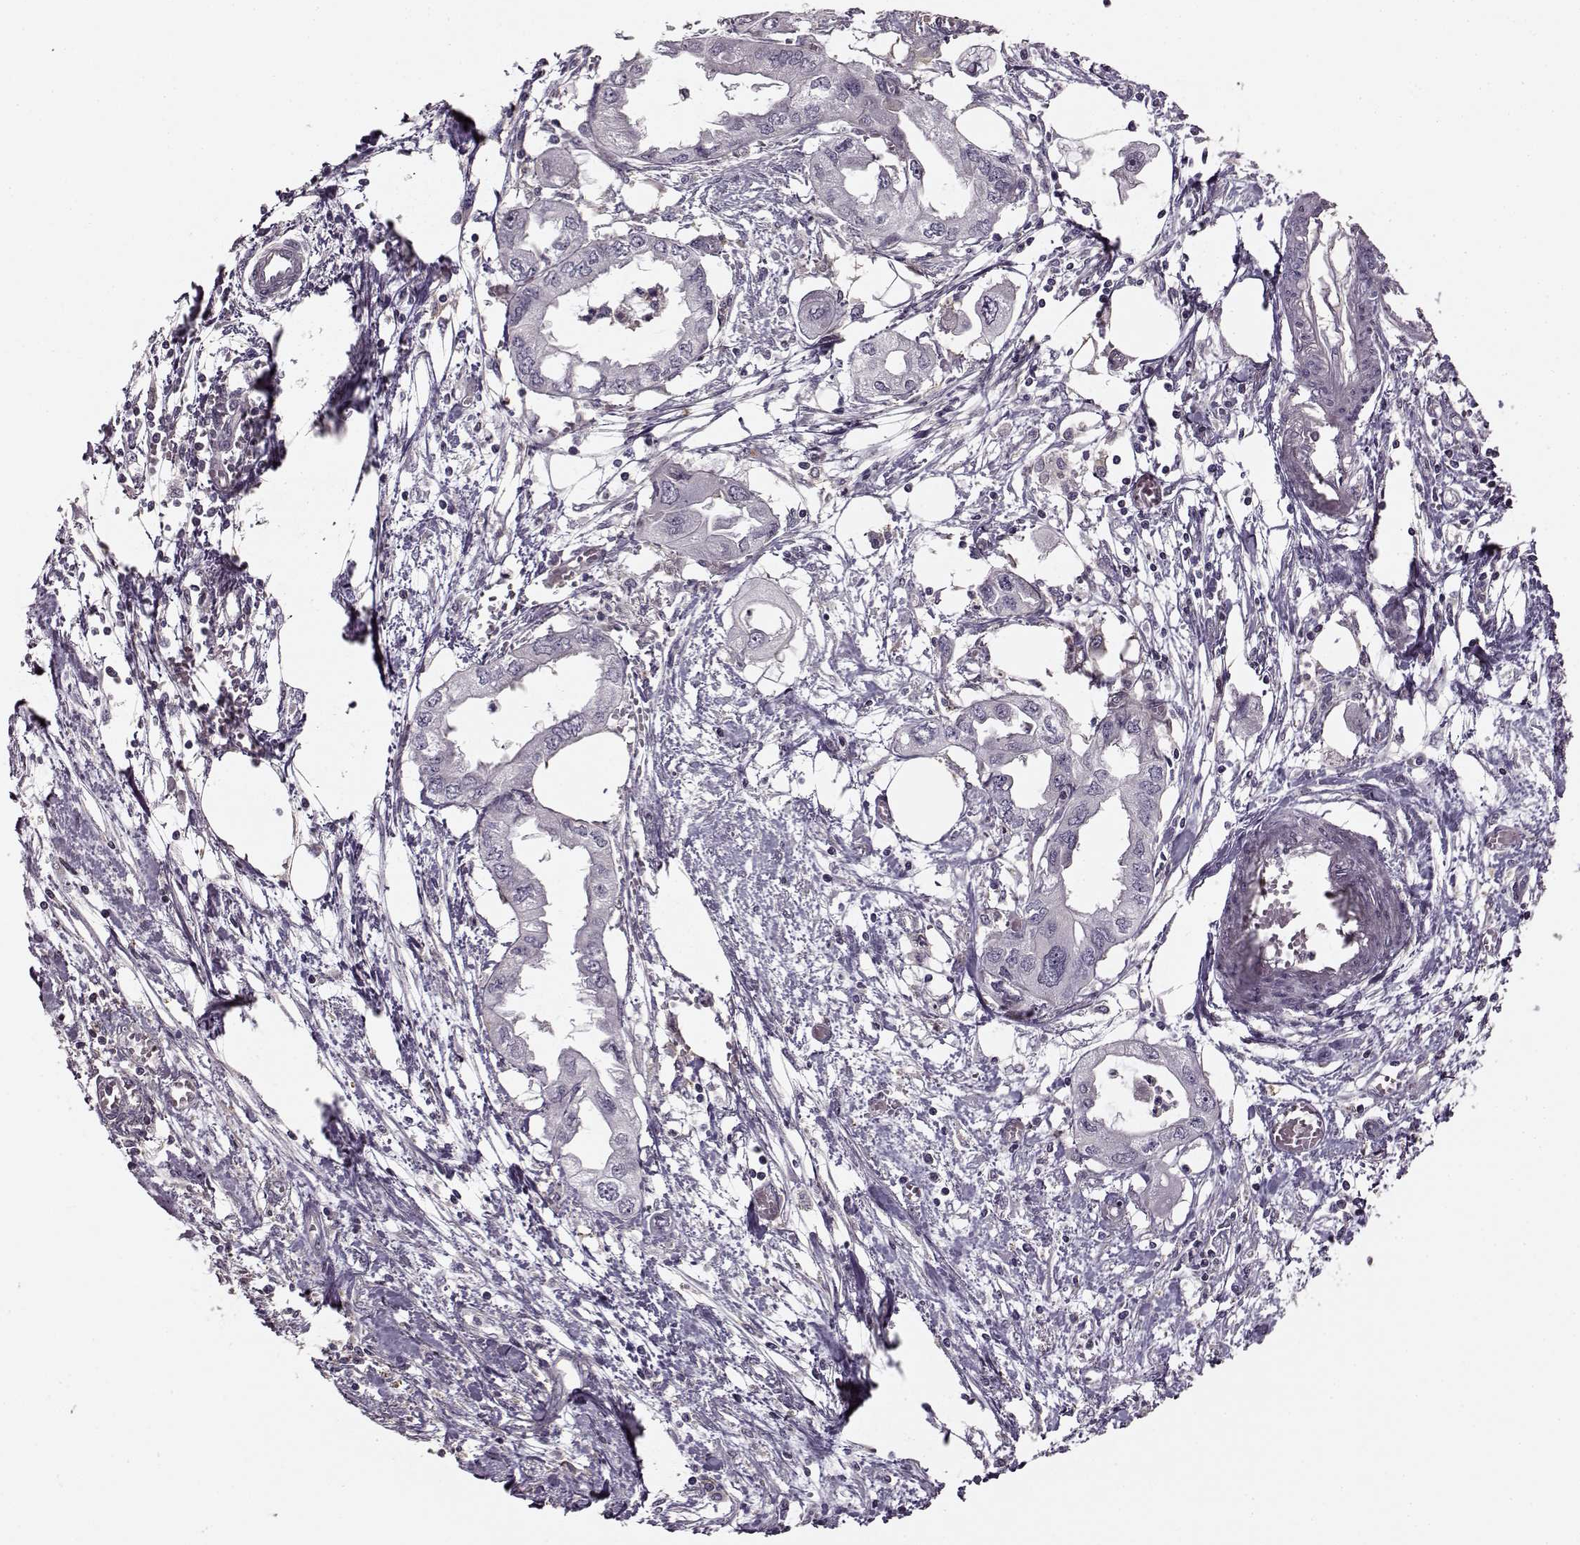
{"staining": {"intensity": "negative", "quantity": "none", "location": "none"}, "tissue": "endometrial cancer", "cell_type": "Tumor cells", "image_type": "cancer", "snomed": [{"axis": "morphology", "description": "Adenocarcinoma, NOS"}, {"axis": "morphology", "description": "Adenocarcinoma, metastatic, NOS"}, {"axis": "topography", "description": "Adipose tissue"}, {"axis": "topography", "description": "Endometrium"}], "caption": "The image reveals no significant staining in tumor cells of endometrial metastatic adenocarcinoma.", "gene": "MFSD1", "patient": {"sex": "female", "age": 67}}